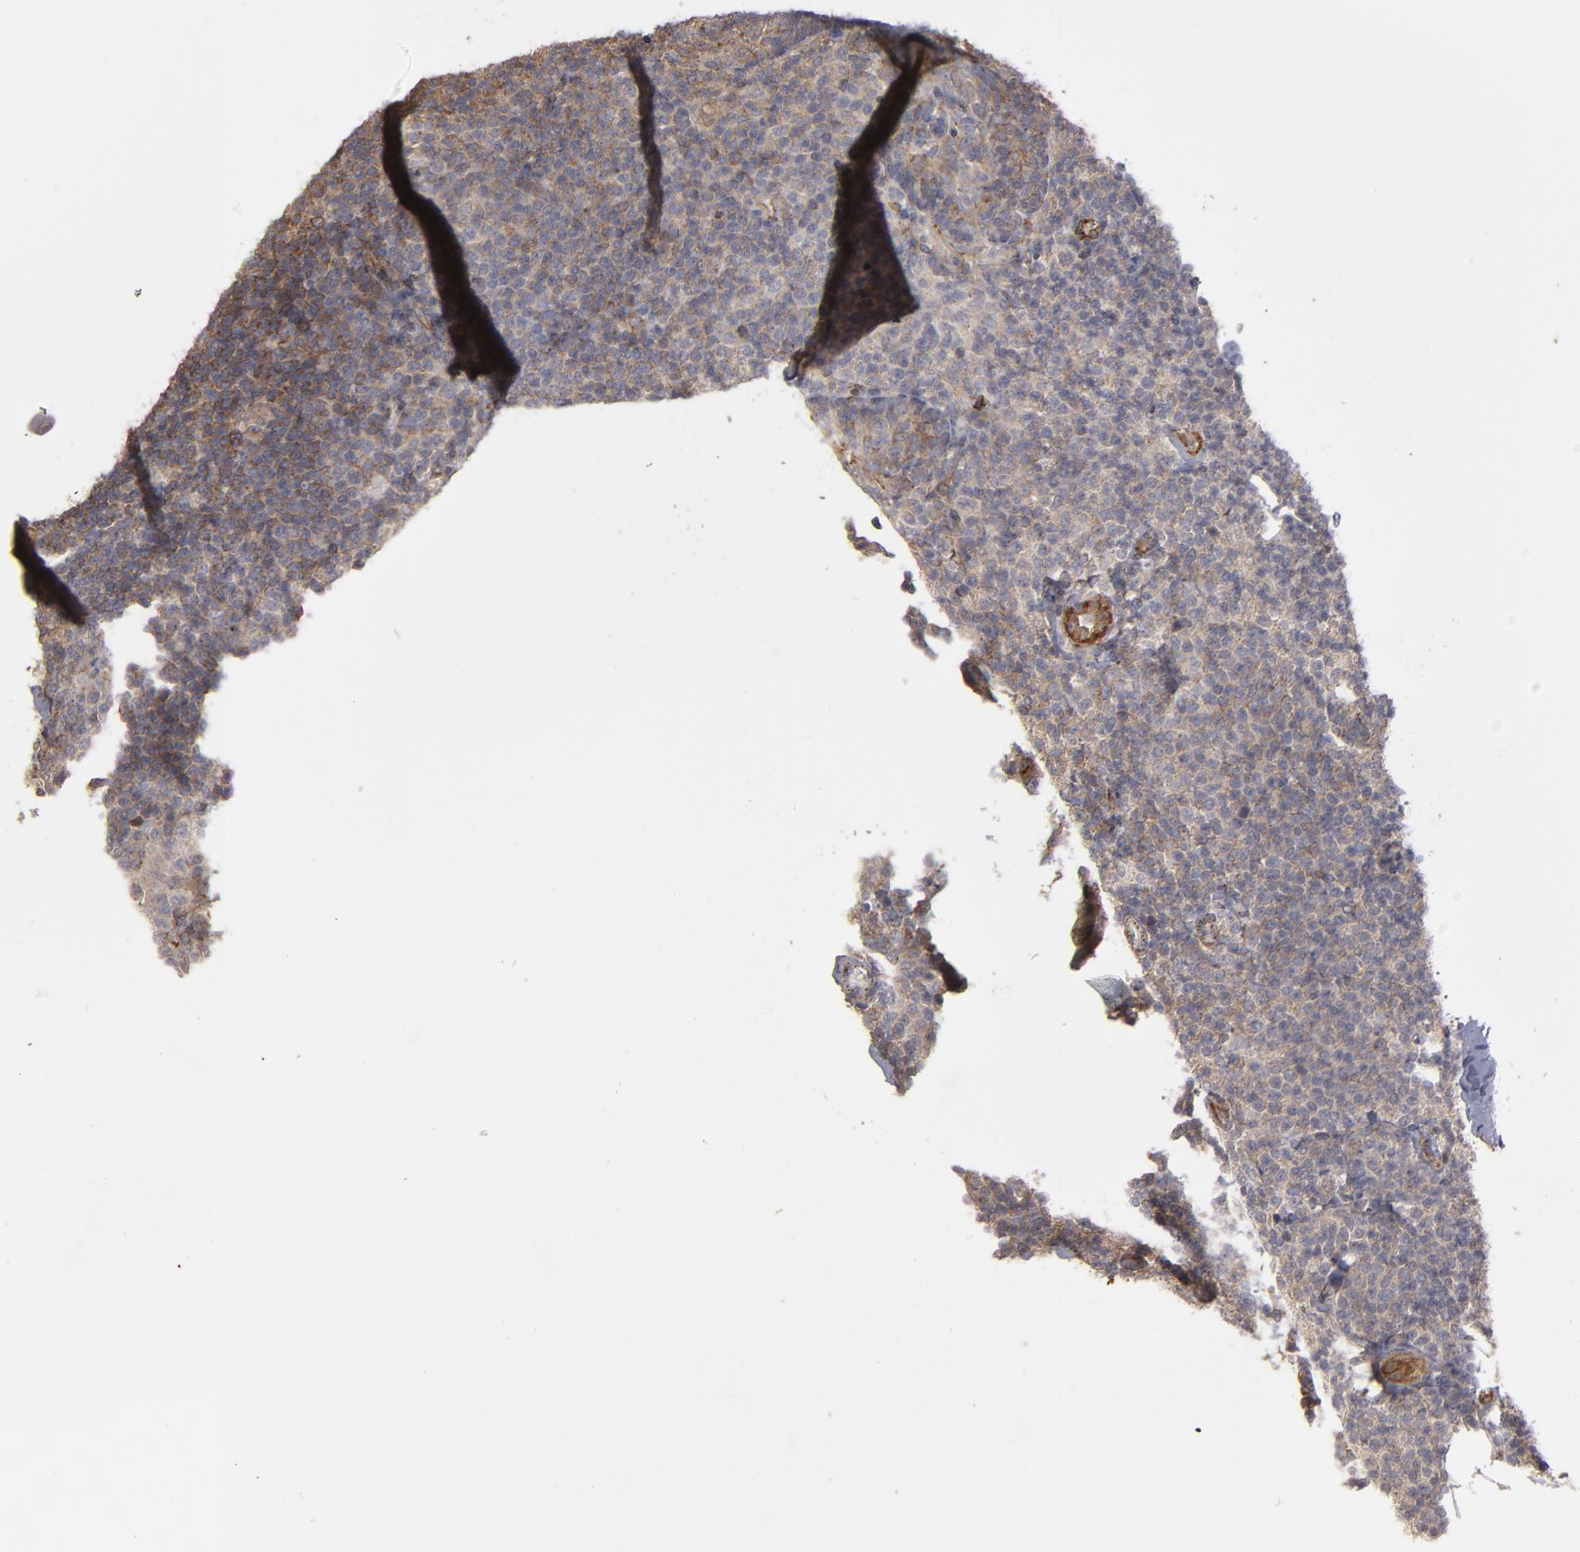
{"staining": {"intensity": "moderate", "quantity": ">75%", "location": "cytoplasmic/membranous"}, "tissue": "fallopian tube", "cell_type": "Glandular cells", "image_type": "normal", "snomed": [{"axis": "morphology", "description": "Normal tissue, NOS"}, {"axis": "topography", "description": "Fallopian tube"}, {"axis": "topography", "description": "Ovary"}], "caption": "Immunohistochemical staining of benign human fallopian tube shows medium levels of moderate cytoplasmic/membranous expression in approximately >75% of glandular cells. Using DAB (3,3'-diaminobenzidine) (brown) and hematoxylin (blue) stains, captured at high magnification using brightfield microscopy.", "gene": "TJP1", "patient": {"sex": "female", "age": 69}}